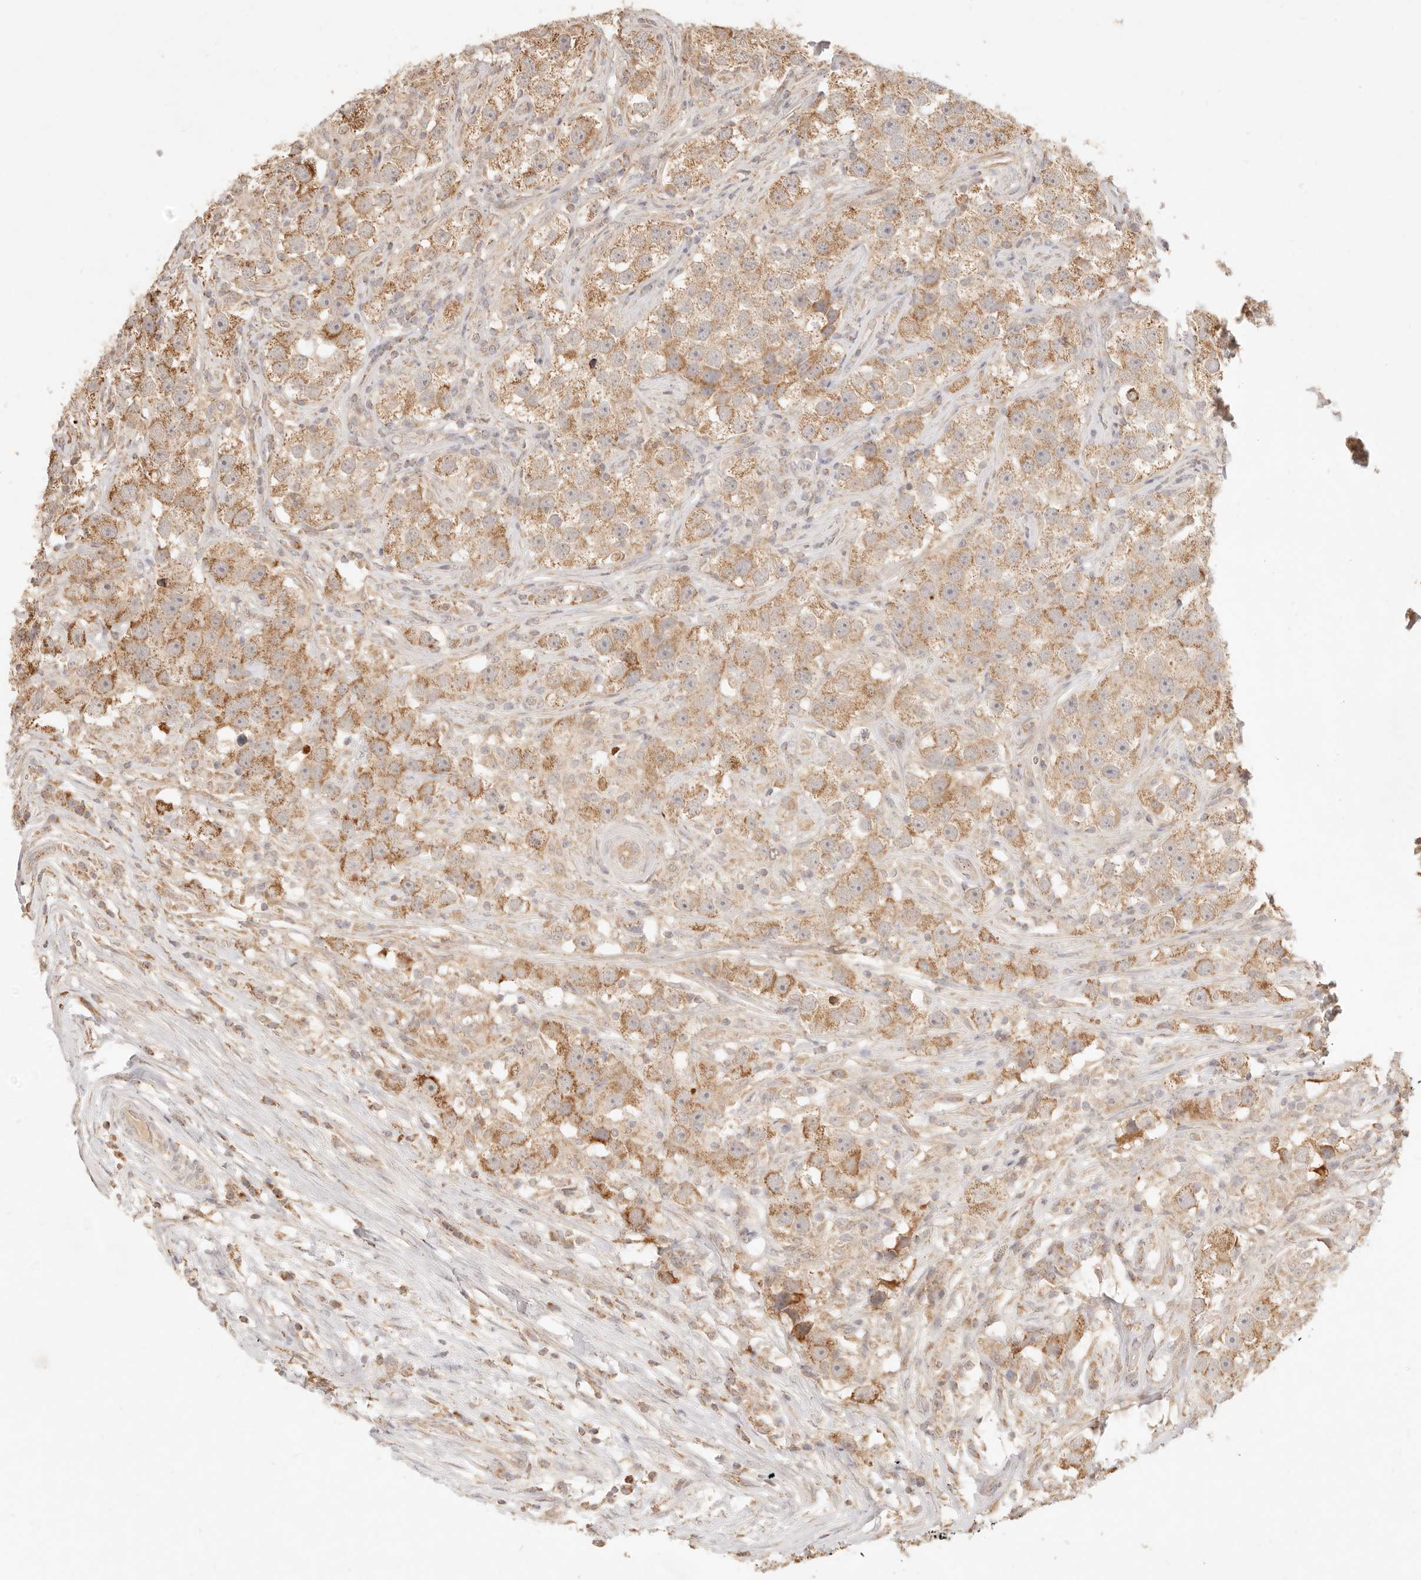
{"staining": {"intensity": "moderate", "quantity": ">75%", "location": "cytoplasmic/membranous"}, "tissue": "testis cancer", "cell_type": "Tumor cells", "image_type": "cancer", "snomed": [{"axis": "morphology", "description": "Seminoma, NOS"}, {"axis": "topography", "description": "Testis"}], "caption": "Brown immunohistochemical staining in testis seminoma reveals moderate cytoplasmic/membranous positivity in approximately >75% of tumor cells.", "gene": "CPLANE2", "patient": {"sex": "male", "age": 49}}